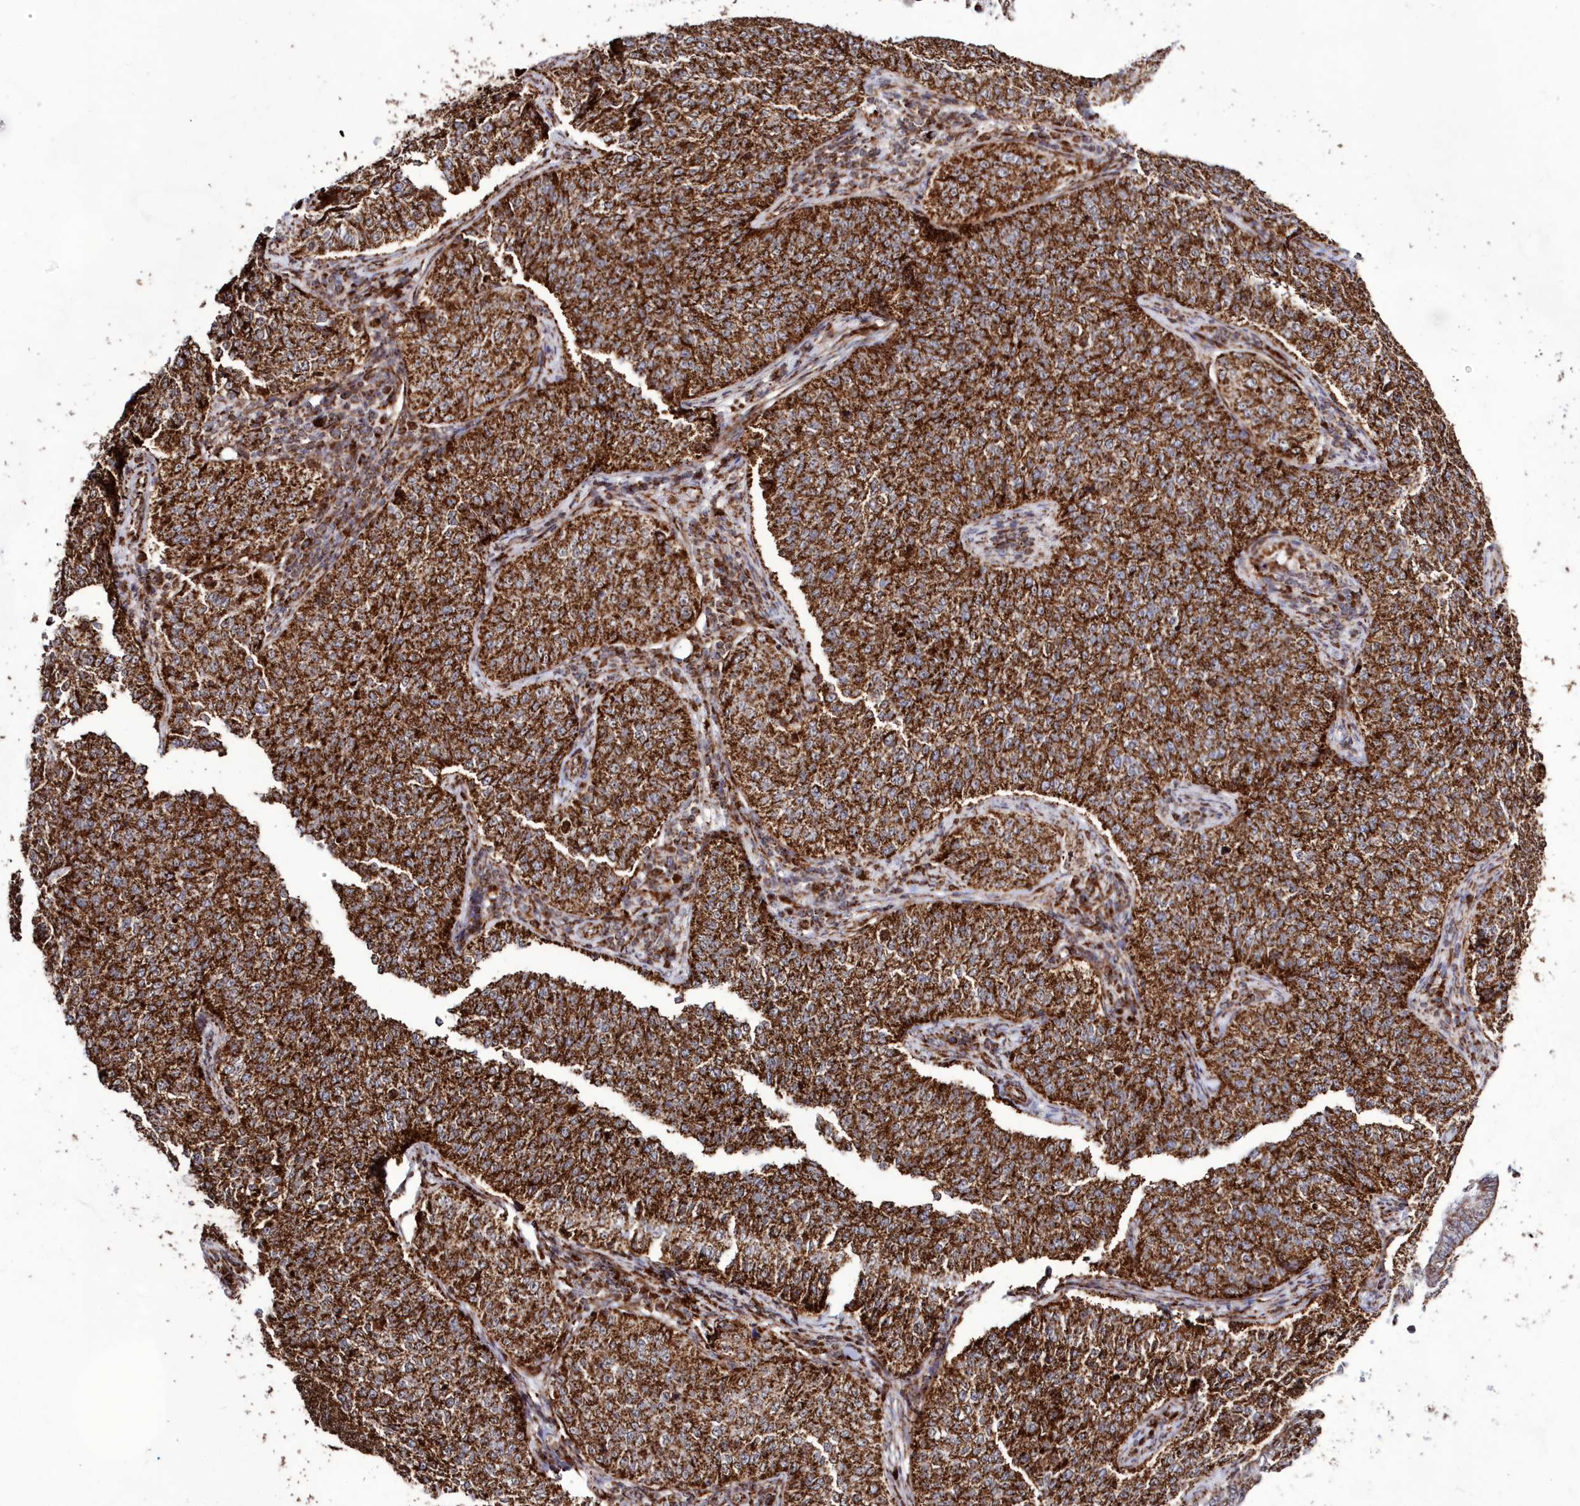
{"staining": {"intensity": "strong", "quantity": ">75%", "location": "cytoplasmic/membranous"}, "tissue": "cervical cancer", "cell_type": "Tumor cells", "image_type": "cancer", "snomed": [{"axis": "morphology", "description": "Squamous cell carcinoma, NOS"}, {"axis": "topography", "description": "Cervix"}], "caption": "A brown stain highlights strong cytoplasmic/membranous staining of a protein in human cervical squamous cell carcinoma tumor cells.", "gene": "HADHB", "patient": {"sex": "female", "age": 35}}